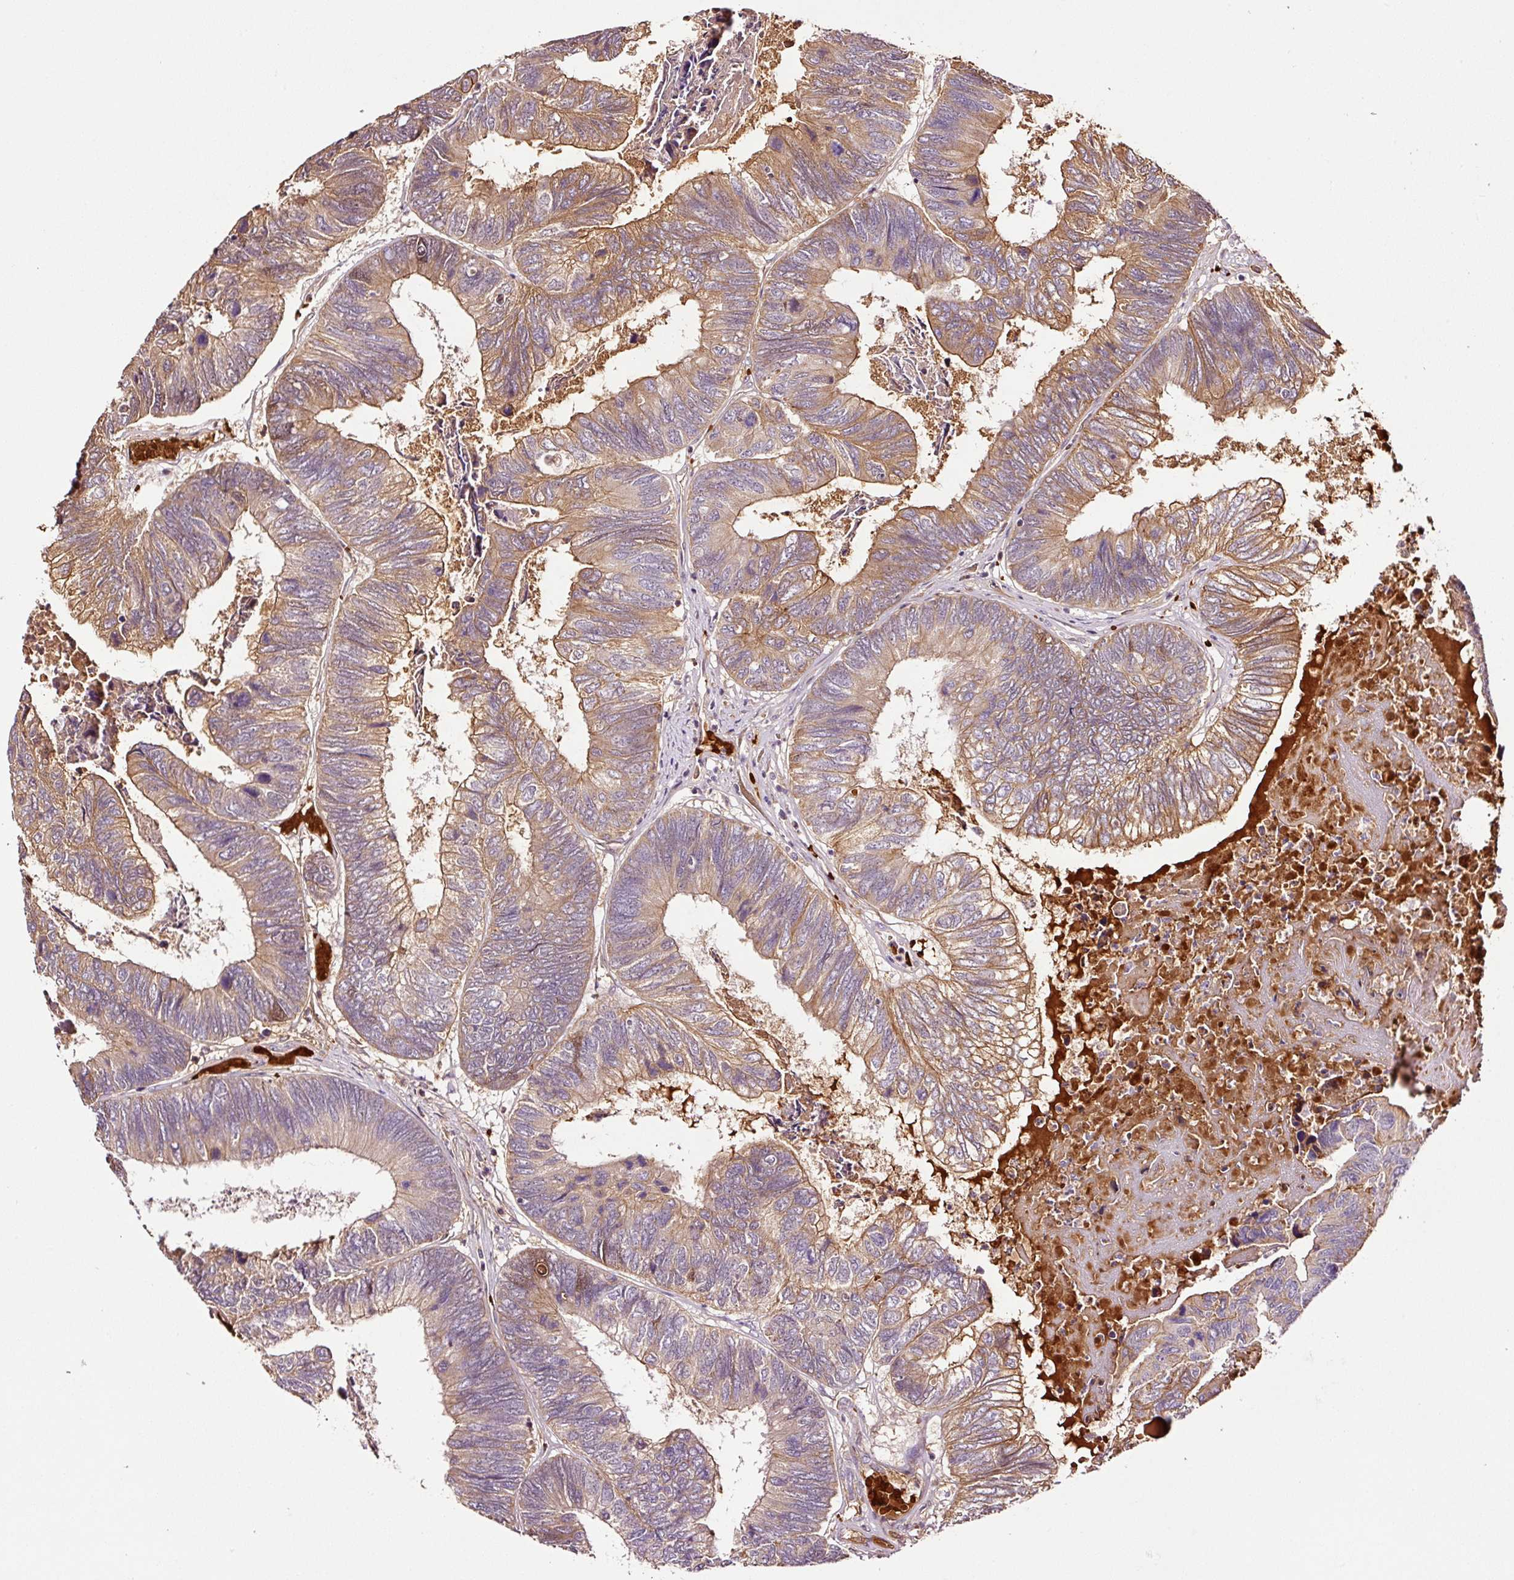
{"staining": {"intensity": "moderate", "quantity": "25%-75%", "location": "cytoplasmic/membranous"}, "tissue": "colorectal cancer", "cell_type": "Tumor cells", "image_type": "cancer", "snomed": [{"axis": "morphology", "description": "Adenocarcinoma, NOS"}, {"axis": "topography", "description": "Colon"}], "caption": "About 25%-75% of tumor cells in colorectal cancer (adenocarcinoma) reveal moderate cytoplasmic/membranous protein expression as visualized by brown immunohistochemical staining.", "gene": "PGLYRP2", "patient": {"sex": "female", "age": 67}}